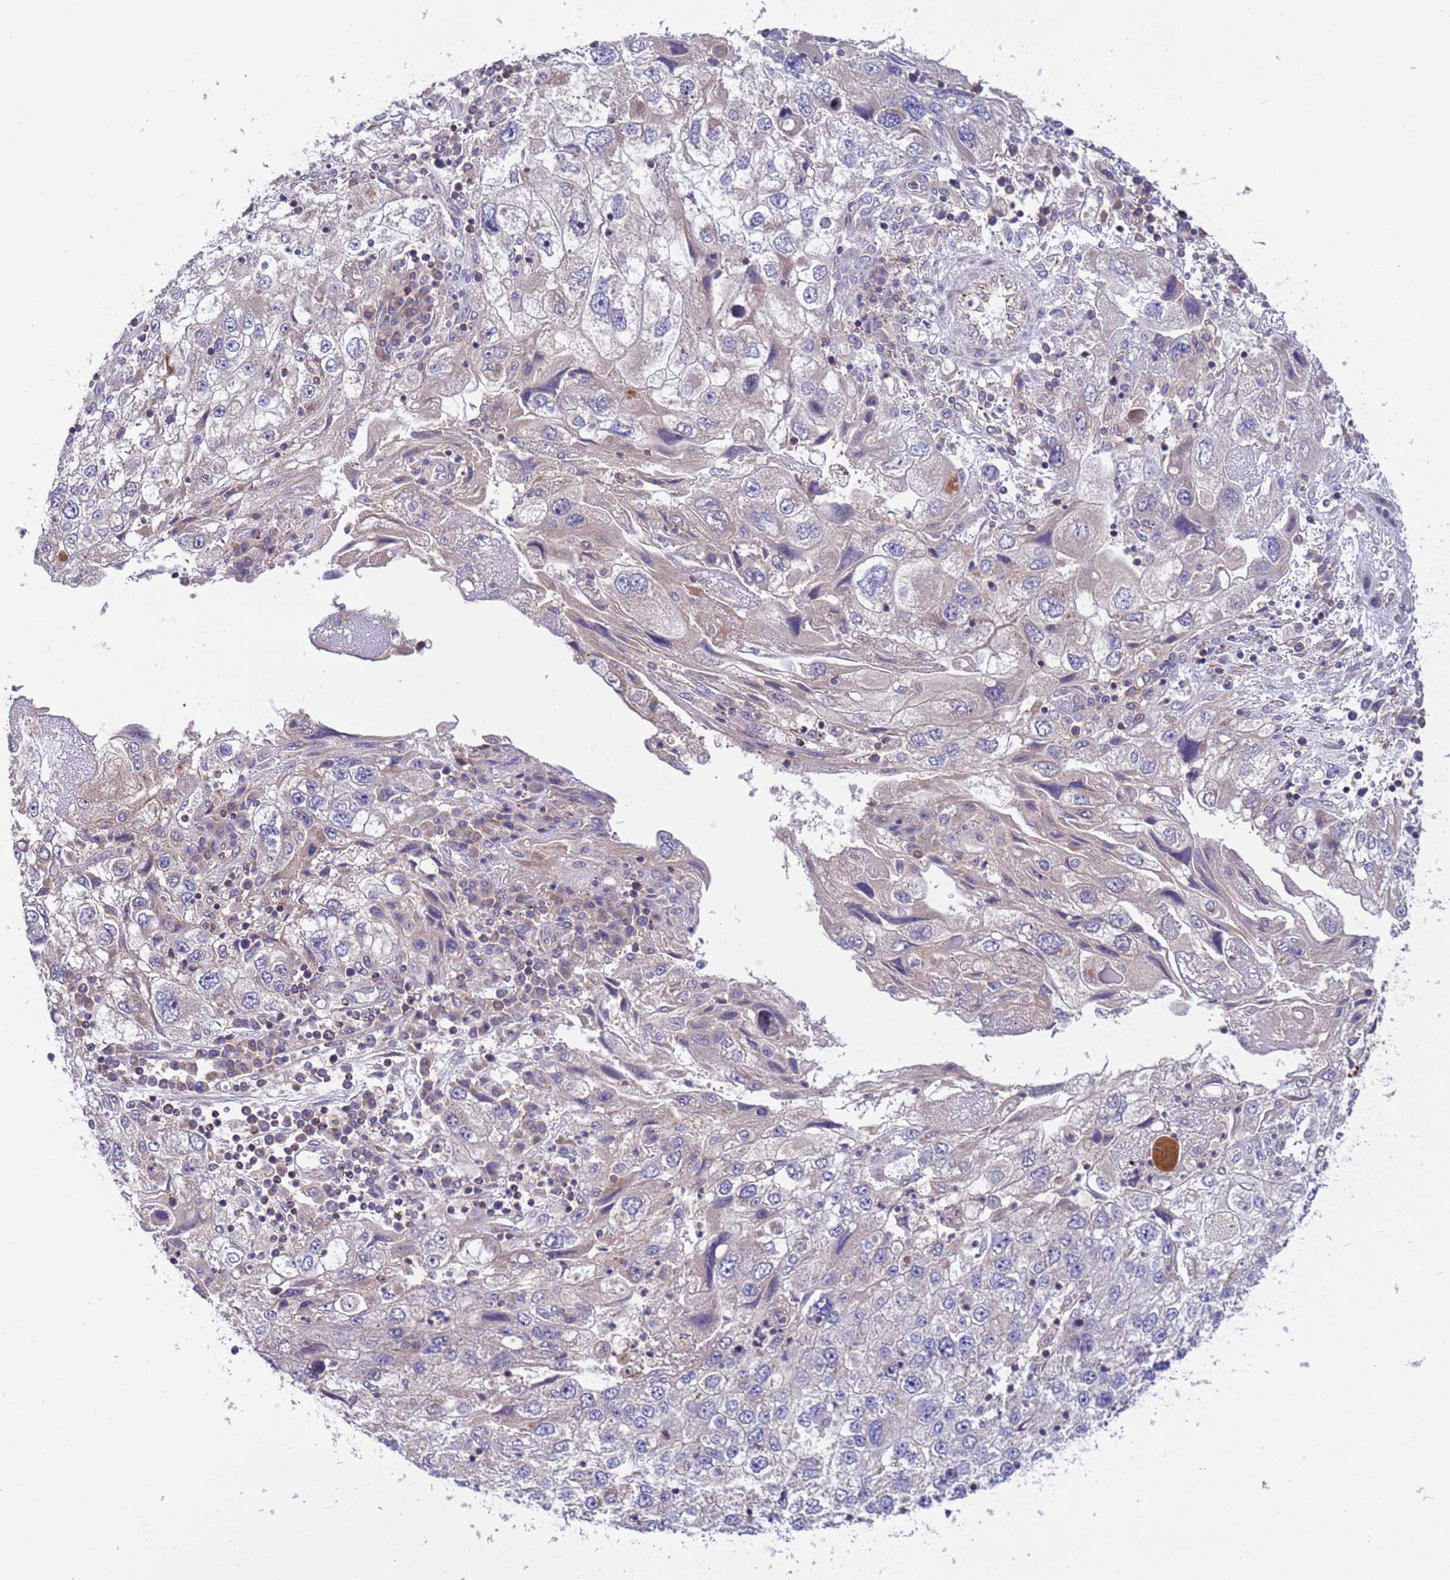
{"staining": {"intensity": "negative", "quantity": "none", "location": "none"}, "tissue": "endometrial cancer", "cell_type": "Tumor cells", "image_type": "cancer", "snomed": [{"axis": "morphology", "description": "Adenocarcinoma, NOS"}, {"axis": "topography", "description": "Endometrium"}], "caption": "IHC of endometrial cancer (adenocarcinoma) exhibits no expression in tumor cells.", "gene": "PARP16", "patient": {"sex": "female", "age": 49}}